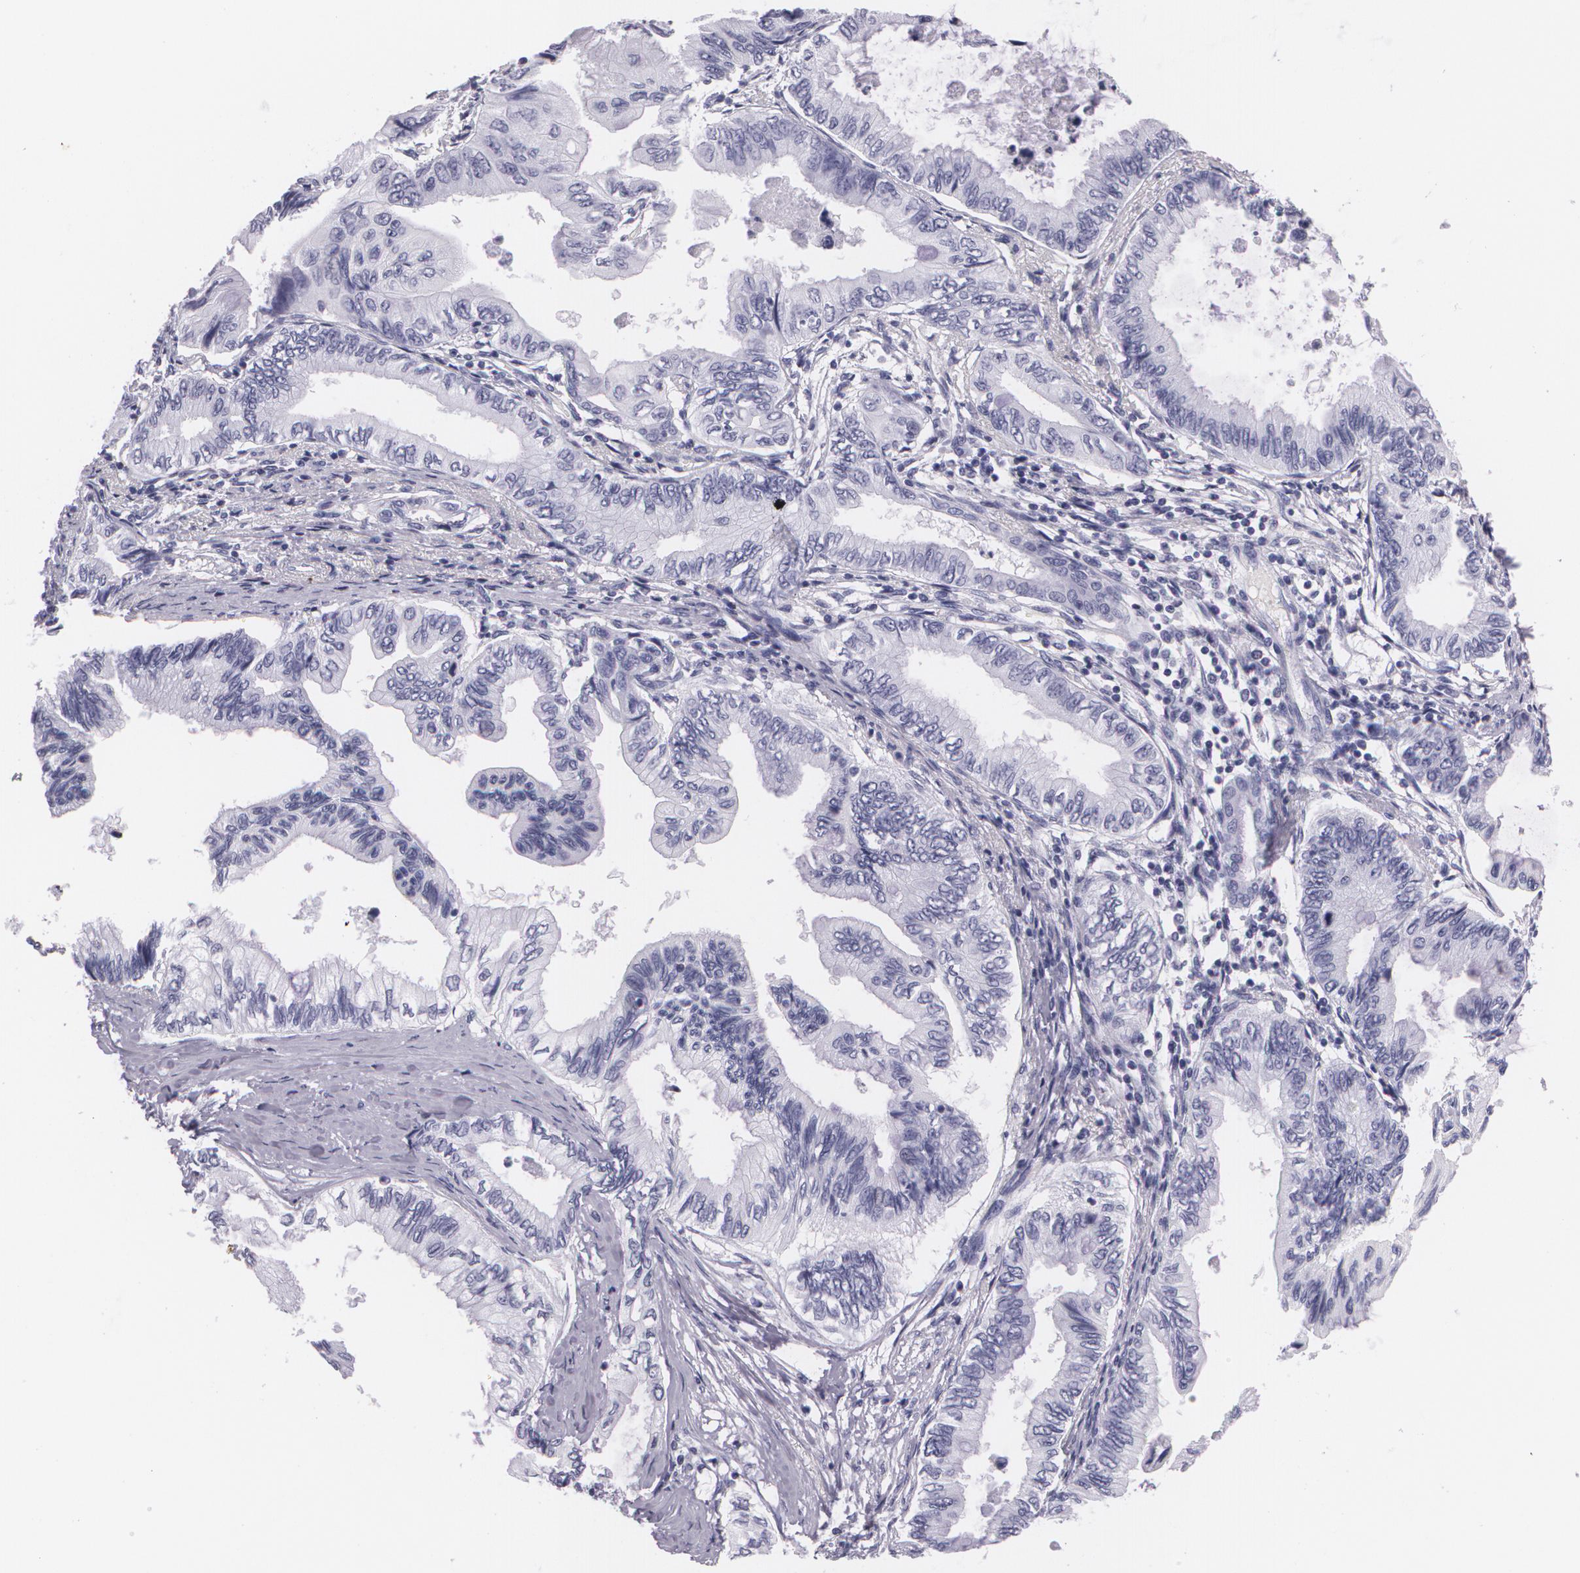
{"staining": {"intensity": "negative", "quantity": "none", "location": "none"}, "tissue": "pancreatic cancer", "cell_type": "Tumor cells", "image_type": "cancer", "snomed": [{"axis": "morphology", "description": "Adenocarcinoma, NOS"}, {"axis": "topography", "description": "Pancreas"}], "caption": "The immunohistochemistry micrograph has no significant staining in tumor cells of pancreatic cancer (adenocarcinoma) tissue.", "gene": "DLG4", "patient": {"sex": "female", "age": 66}}